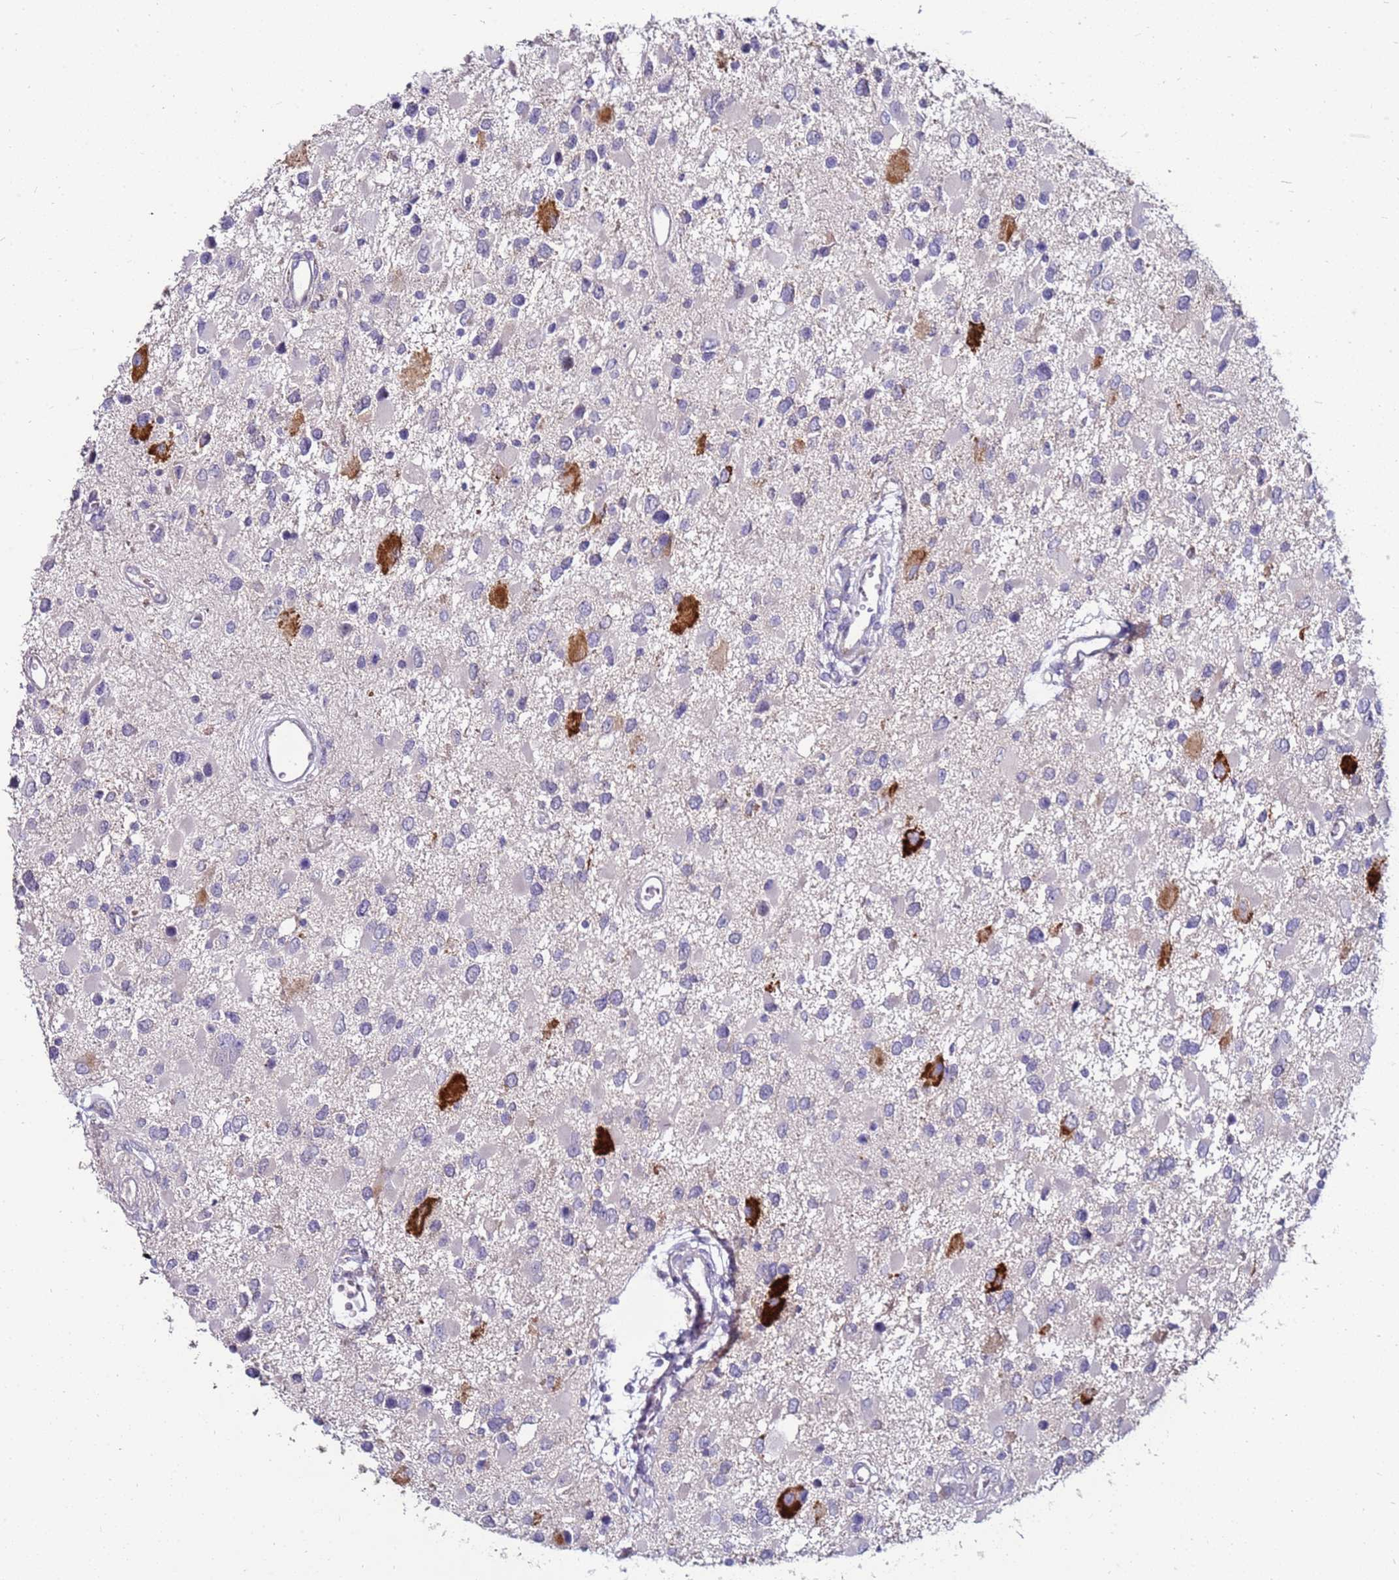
{"staining": {"intensity": "negative", "quantity": "none", "location": "none"}, "tissue": "glioma", "cell_type": "Tumor cells", "image_type": "cancer", "snomed": [{"axis": "morphology", "description": "Glioma, malignant, High grade"}, {"axis": "topography", "description": "Brain"}], "caption": "There is no significant staining in tumor cells of malignant glioma (high-grade).", "gene": "GPN3", "patient": {"sex": "male", "age": 53}}